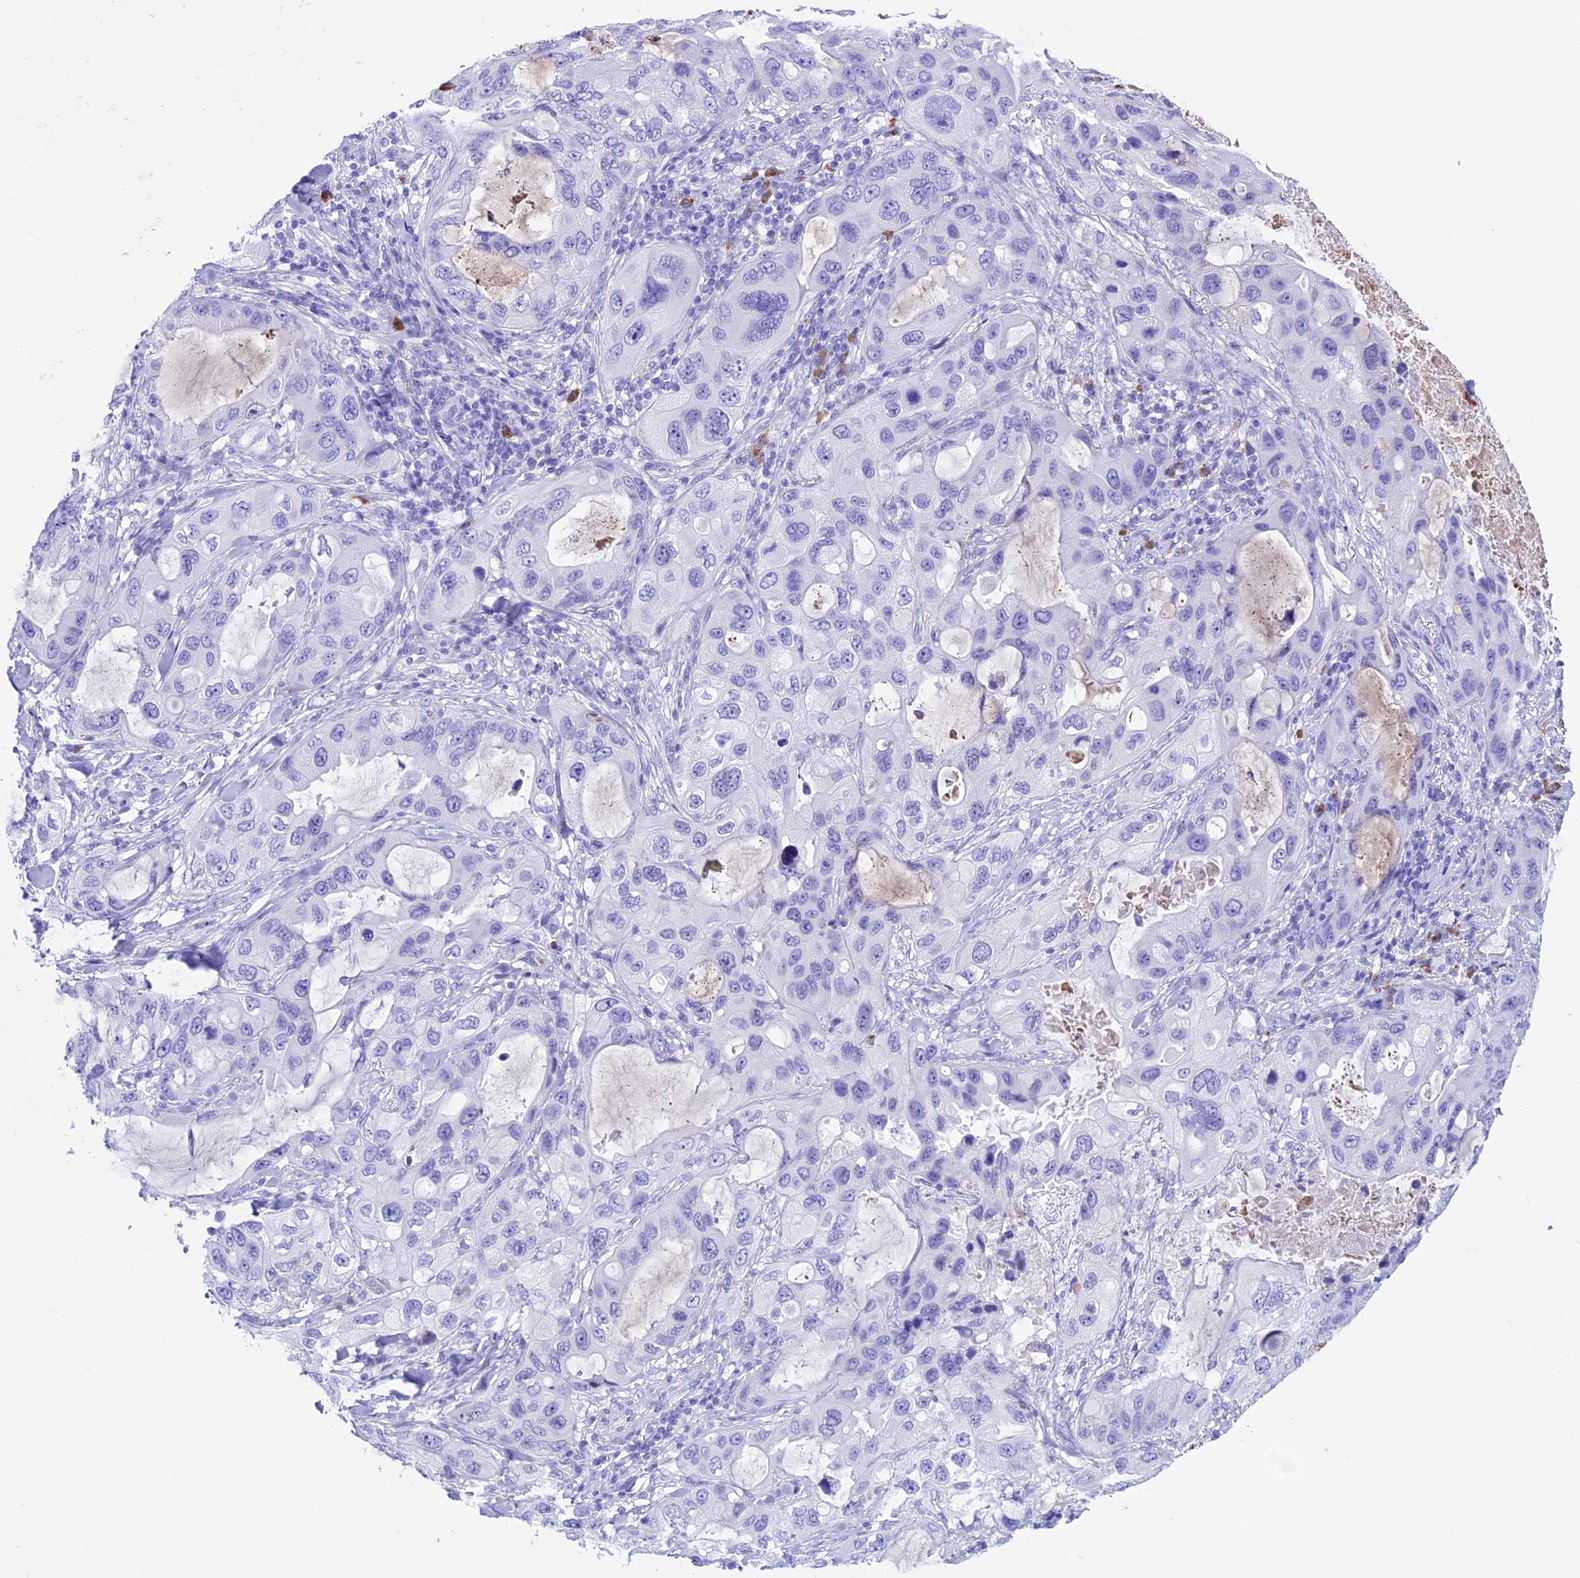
{"staining": {"intensity": "negative", "quantity": "none", "location": "none"}, "tissue": "lung cancer", "cell_type": "Tumor cells", "image_type": "cancer", "snomed": [{"axis": "morphology", "description": "Squamous cell carcinoma, NOS"}, {"axis": "topography", "description": "Lung"}], "caption": "High magnification brightfield microscopy of squamous cell carcinoma (lung) stained with DAB (brown) and counterstained with hematoxylin (blue): tumor cells show no significant positivity. (DAB (3,3'-diaminobenzidine) immunohistochemistry visualized using brightfield microscopy, high magnification).", "gene": "IGSF6", "patient": {"sex": "female", "age": 73}}